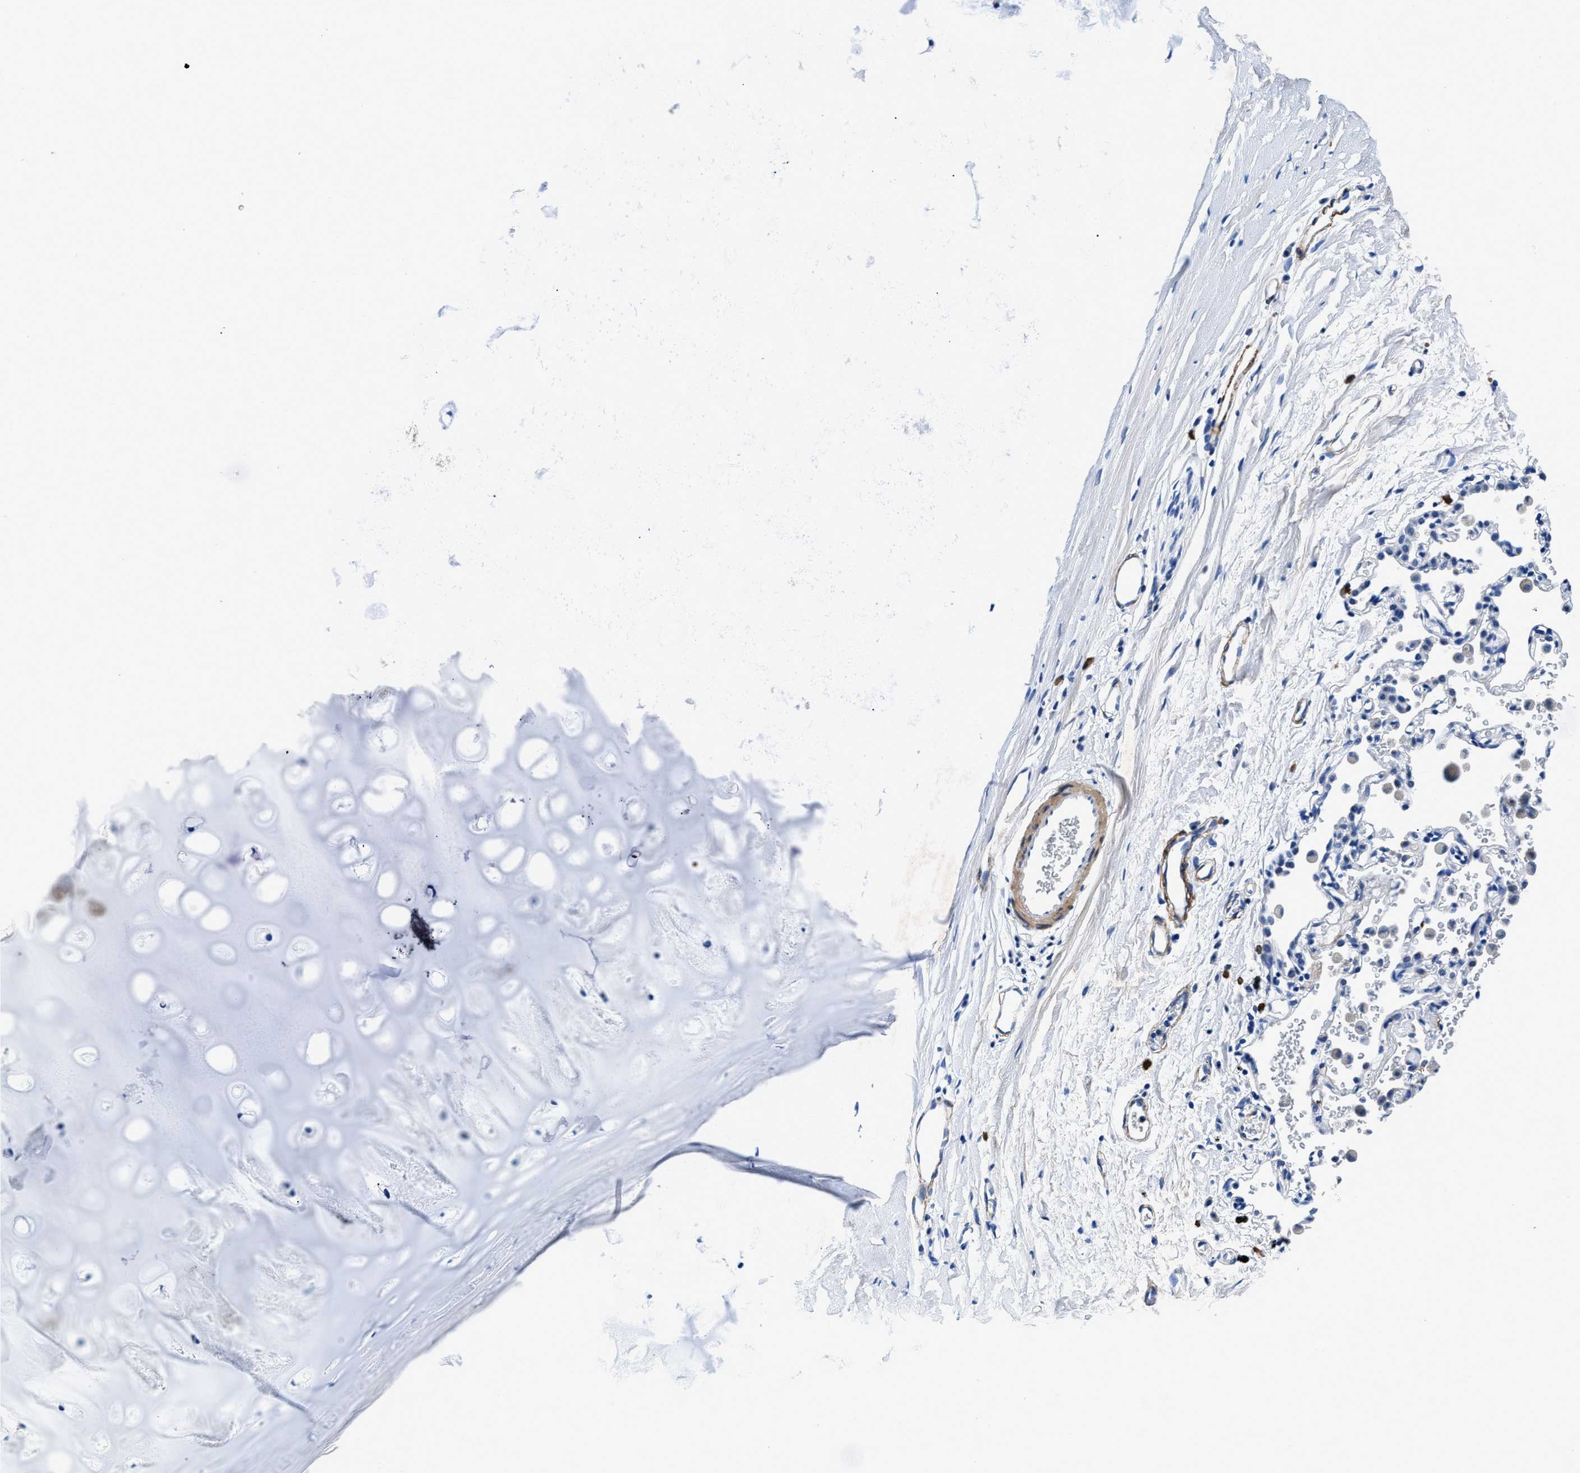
{"staining": {"intensity": "negative", "quantity": "none", "location": "none"}, "tissue": "adipose tissue", "cell_type": "Adipocytes", "image_type": "normal", "snomed": [{"axis": "morphology", "description": "Normal tissue, NOS"}, {"axis": "topography", "description": "Cartilage tissue"}, {"axis": "topography", "description": "Bronchus"}], "caption": "The photomicrograph exhibits no significant positivity in adipocytes of adipose tissue. (DAB immunohistochemistry (IHC) with hematoxylin counter stain).", "gene": "TEX261", "patient": {"sex": "female", "age": 53}}